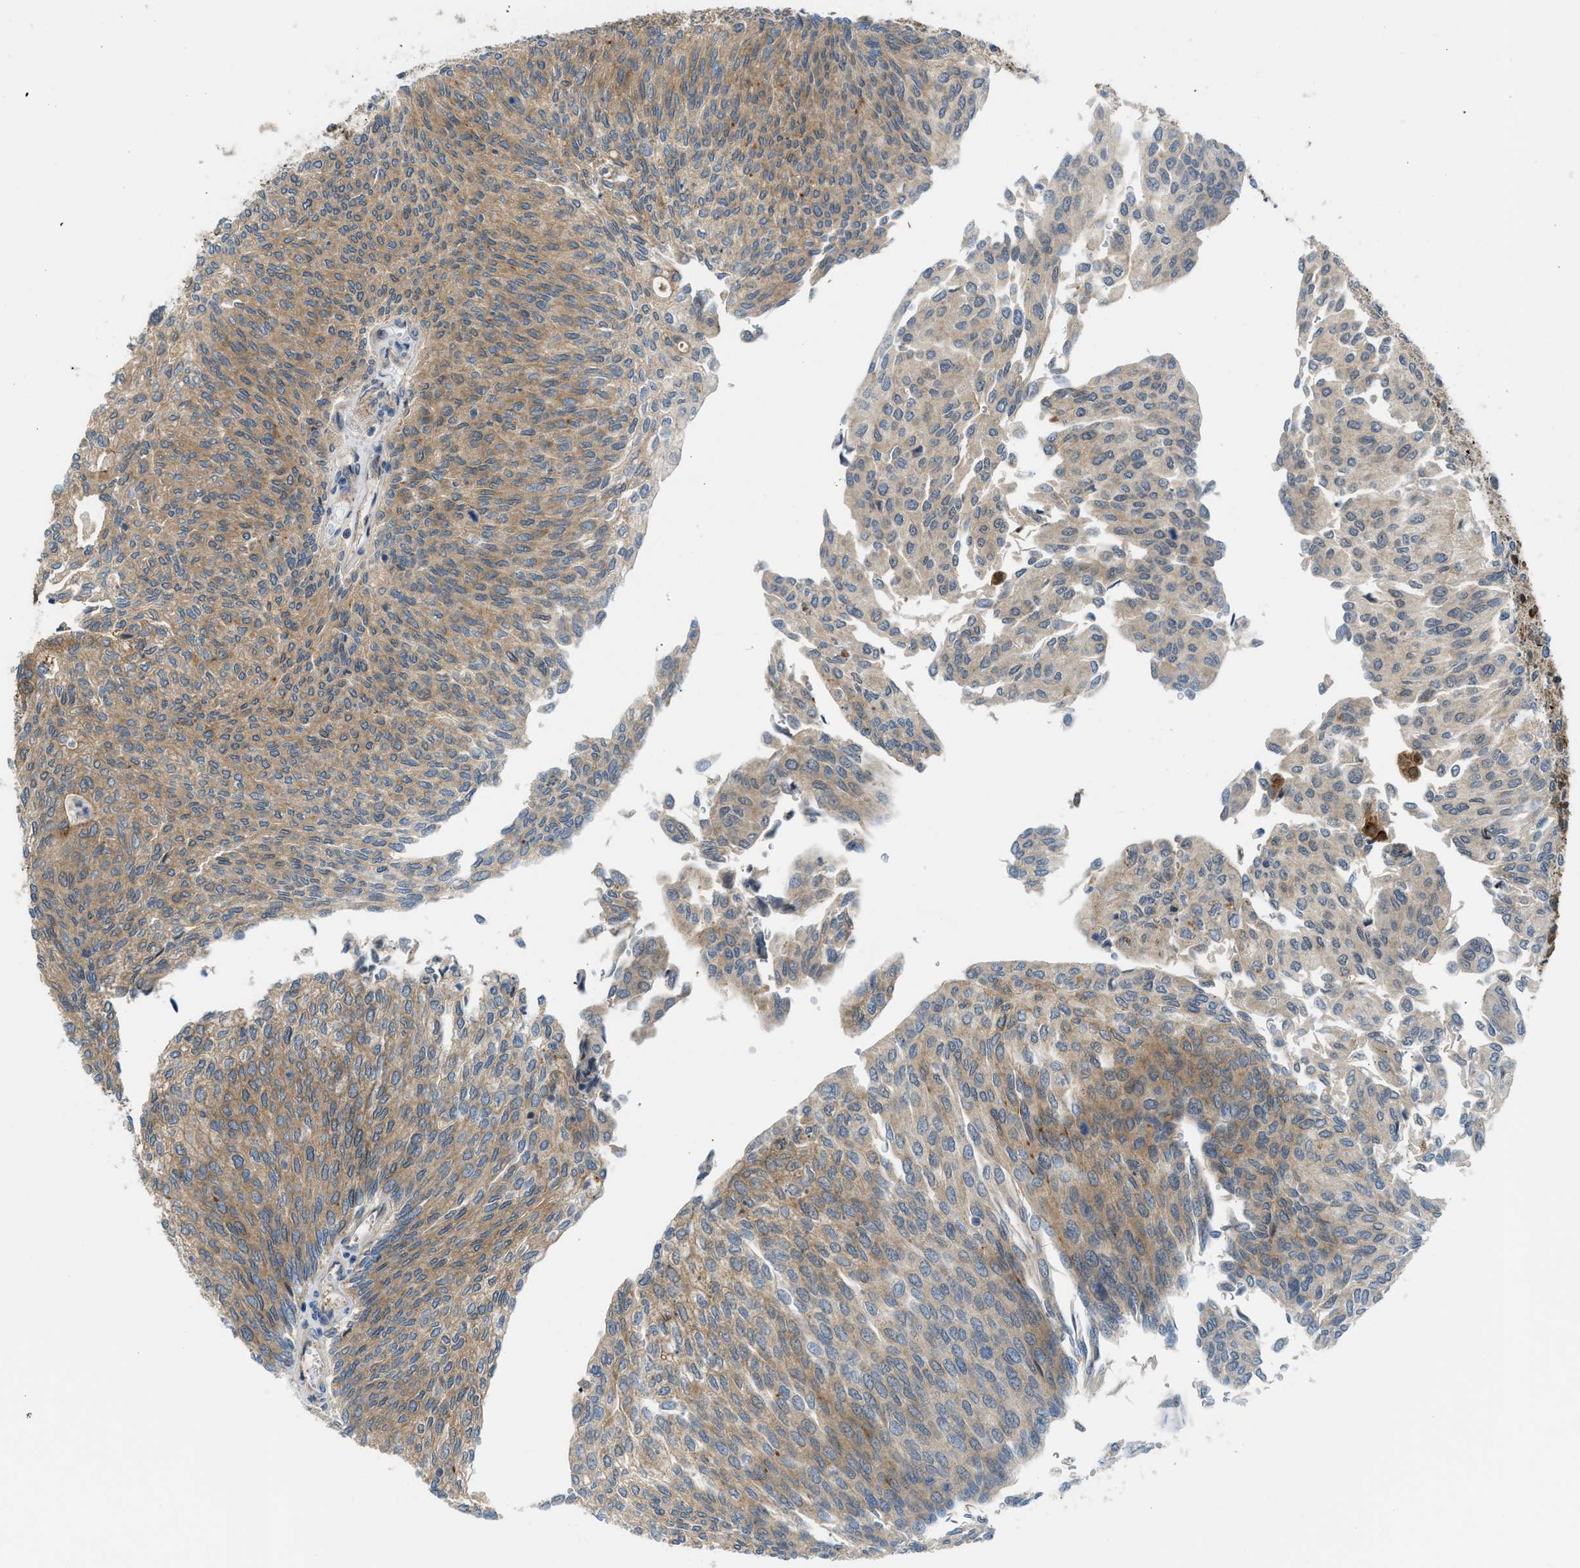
{"staining": {"intensity": "moderate", "quantity": ">75%", "location": "cytoplasmic/membranous"}, "tissue": "urothelial cancer", "cell_type": "Tumor cells", "image_type": "cancer", "snomed": [{"axis": "morphology", "description": "Urothelial carcinoma, Low grade"}, {"axis": "topography", "description": "Urinary bladder"}], "caption": "A histopathology image showing moderate cytoplasmic/membranous expression in about >75% of tumor cells in urothelial cancer, as visualized by brown immunohistochemical staining.", "gene": "SESN2", "patient": {"sex": "female", "age": 79}}